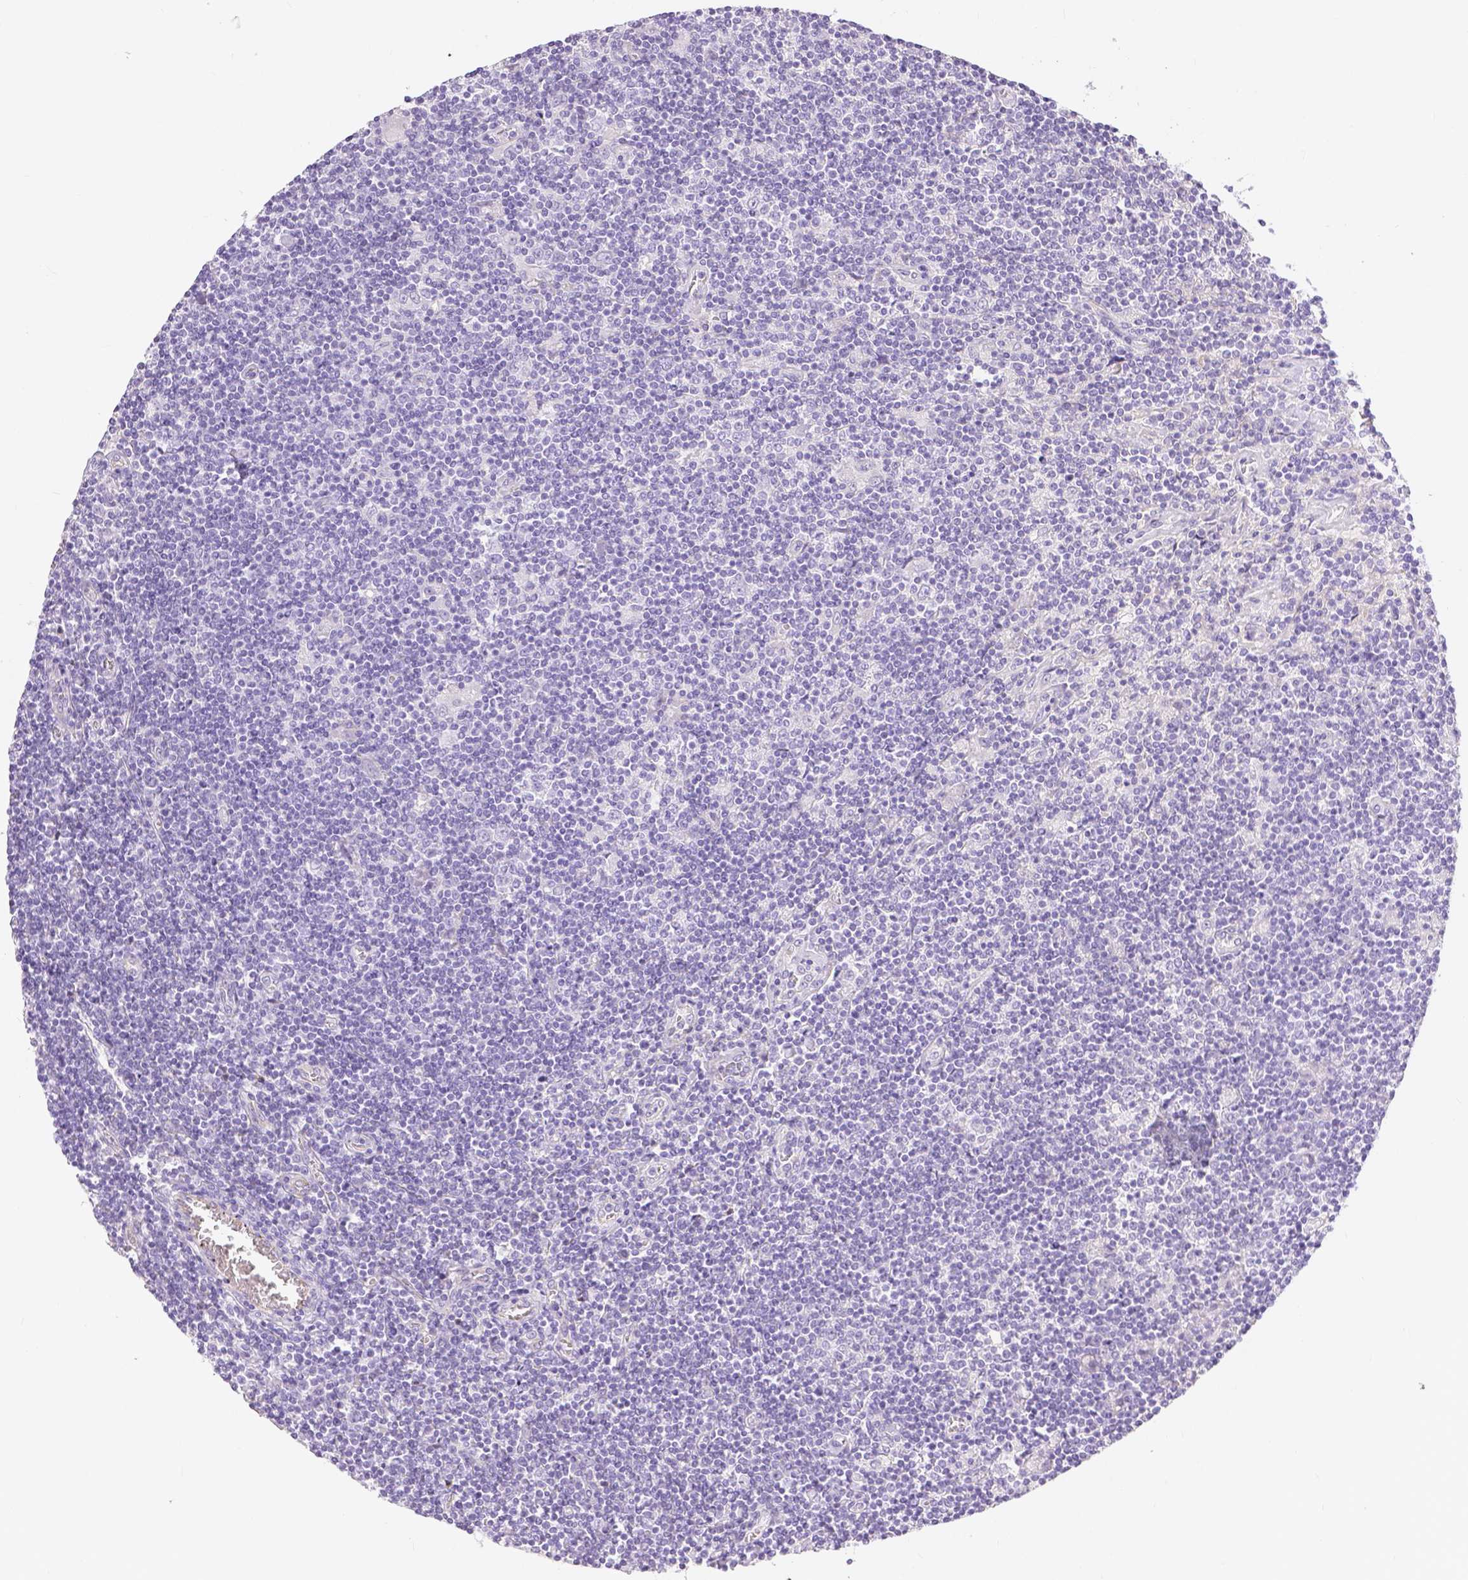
{"staining": {"intensity": "negative", "quantity": "none", "location": "none"}, "tissue": "lymphoma", "cell_type": "Tumor cells", "image_type": "cancer", "snomed": [{"axis": "morphology", "description": "Hodgkin's disease, NOS"}, {"axis": "topography", "description": "Lymph node"}], "caption": "This is an immunohistochemistry (IHC) histopathology image of human lymphoma. There is no expression in tumor cells.", "gene": "SLC27A5", "patient": {"sex": "male", "age": 40}}